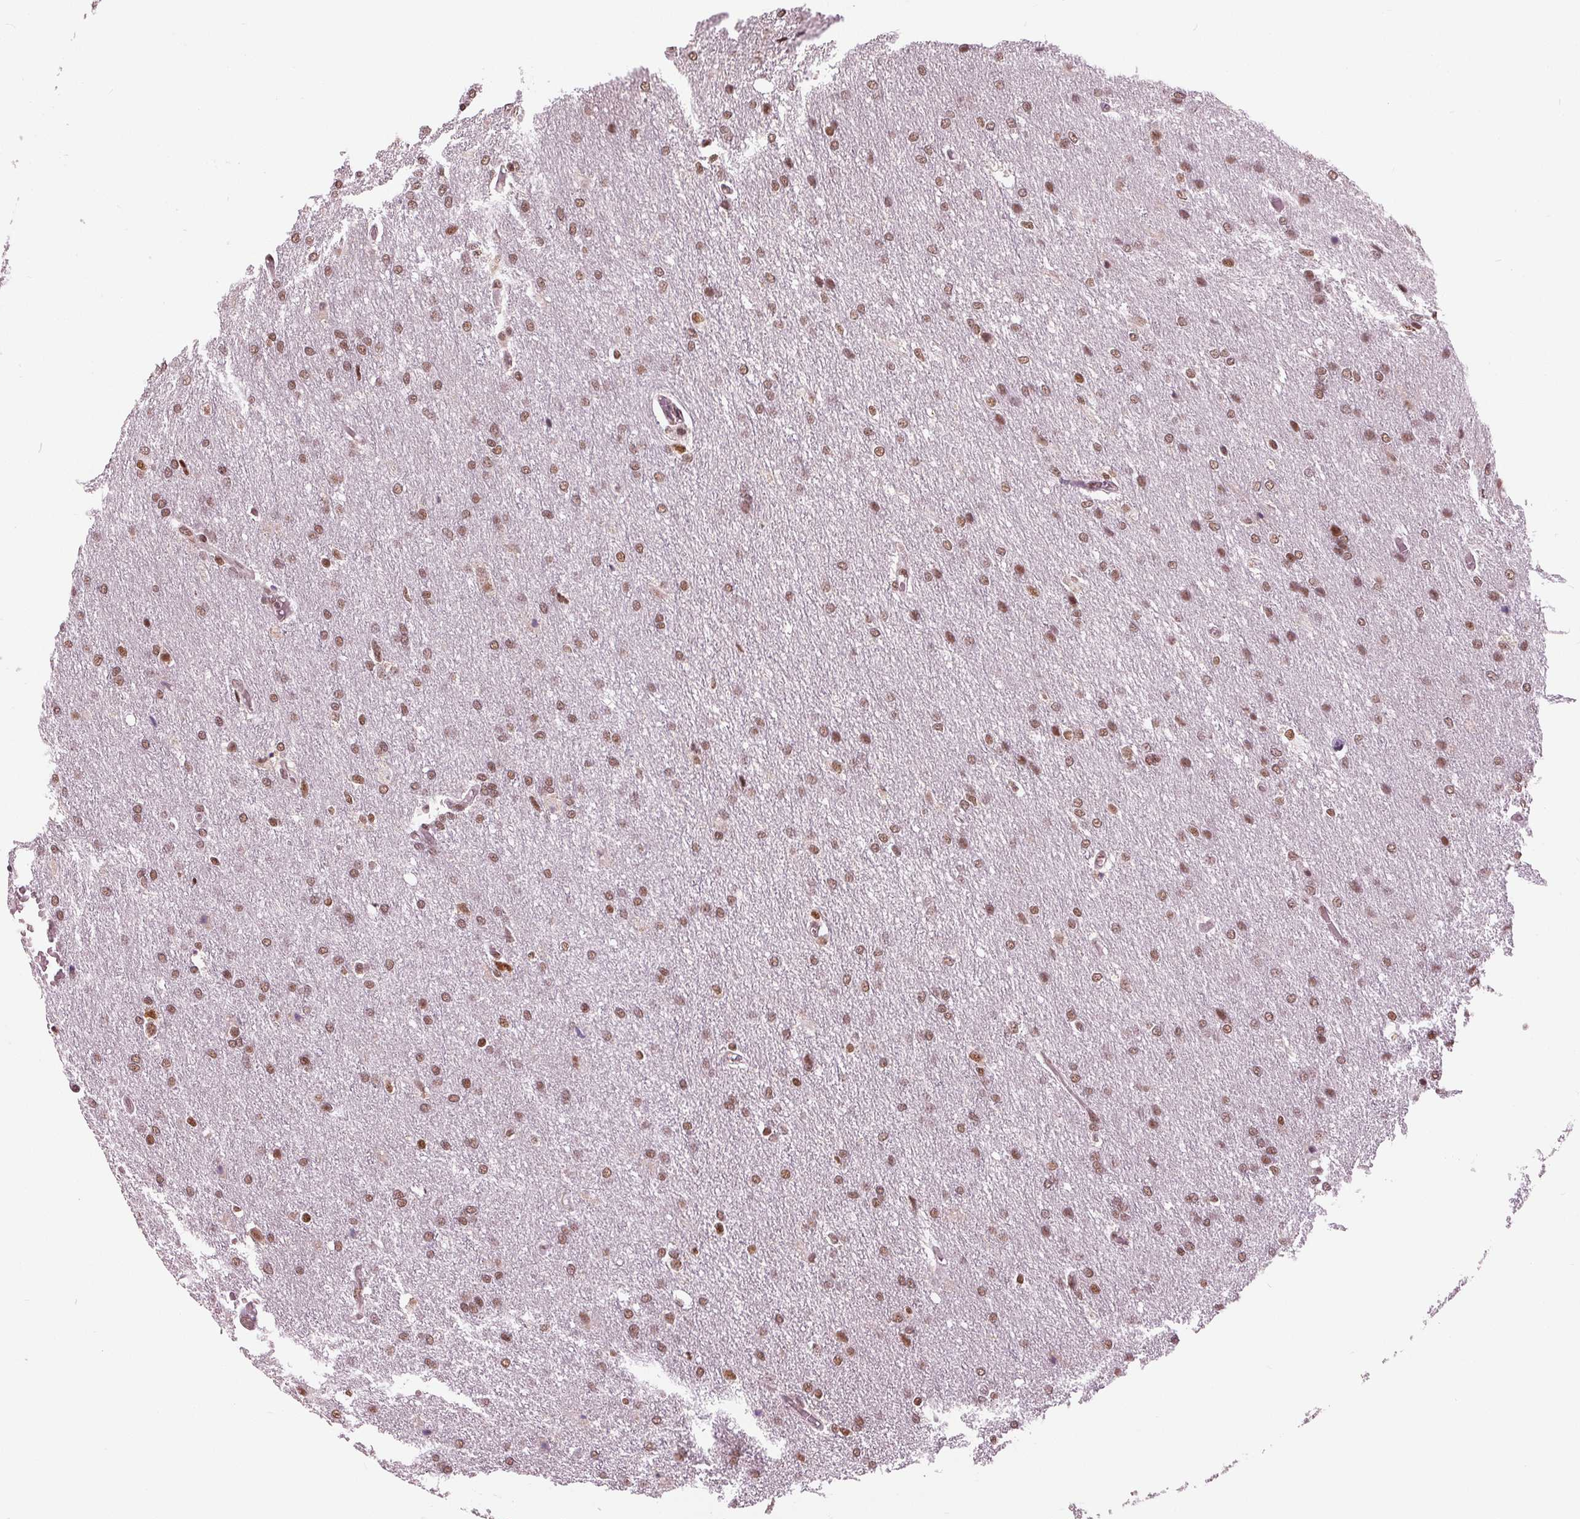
{"staining": {"intensity": "moderate", "quantity": ">75%", "location": "nuclear"}, "tissue": "glioma", "cell_type": "Tumor cells", "image_type": "cancer", "snomed": [{"axis": "morphology", "description": "Glioma, malignant, High grade"}, {"axis": "topography", "description": "Brain"}], "caption": "A medium amount of moderate nuclear staining is seen in about >75% of tumor cells in glioma tissue. (brown staining indicates protein expression, while blue staining denotes nuclei).", "gene": "LSM2", "patient": {"sex": "male", "age": 68}}